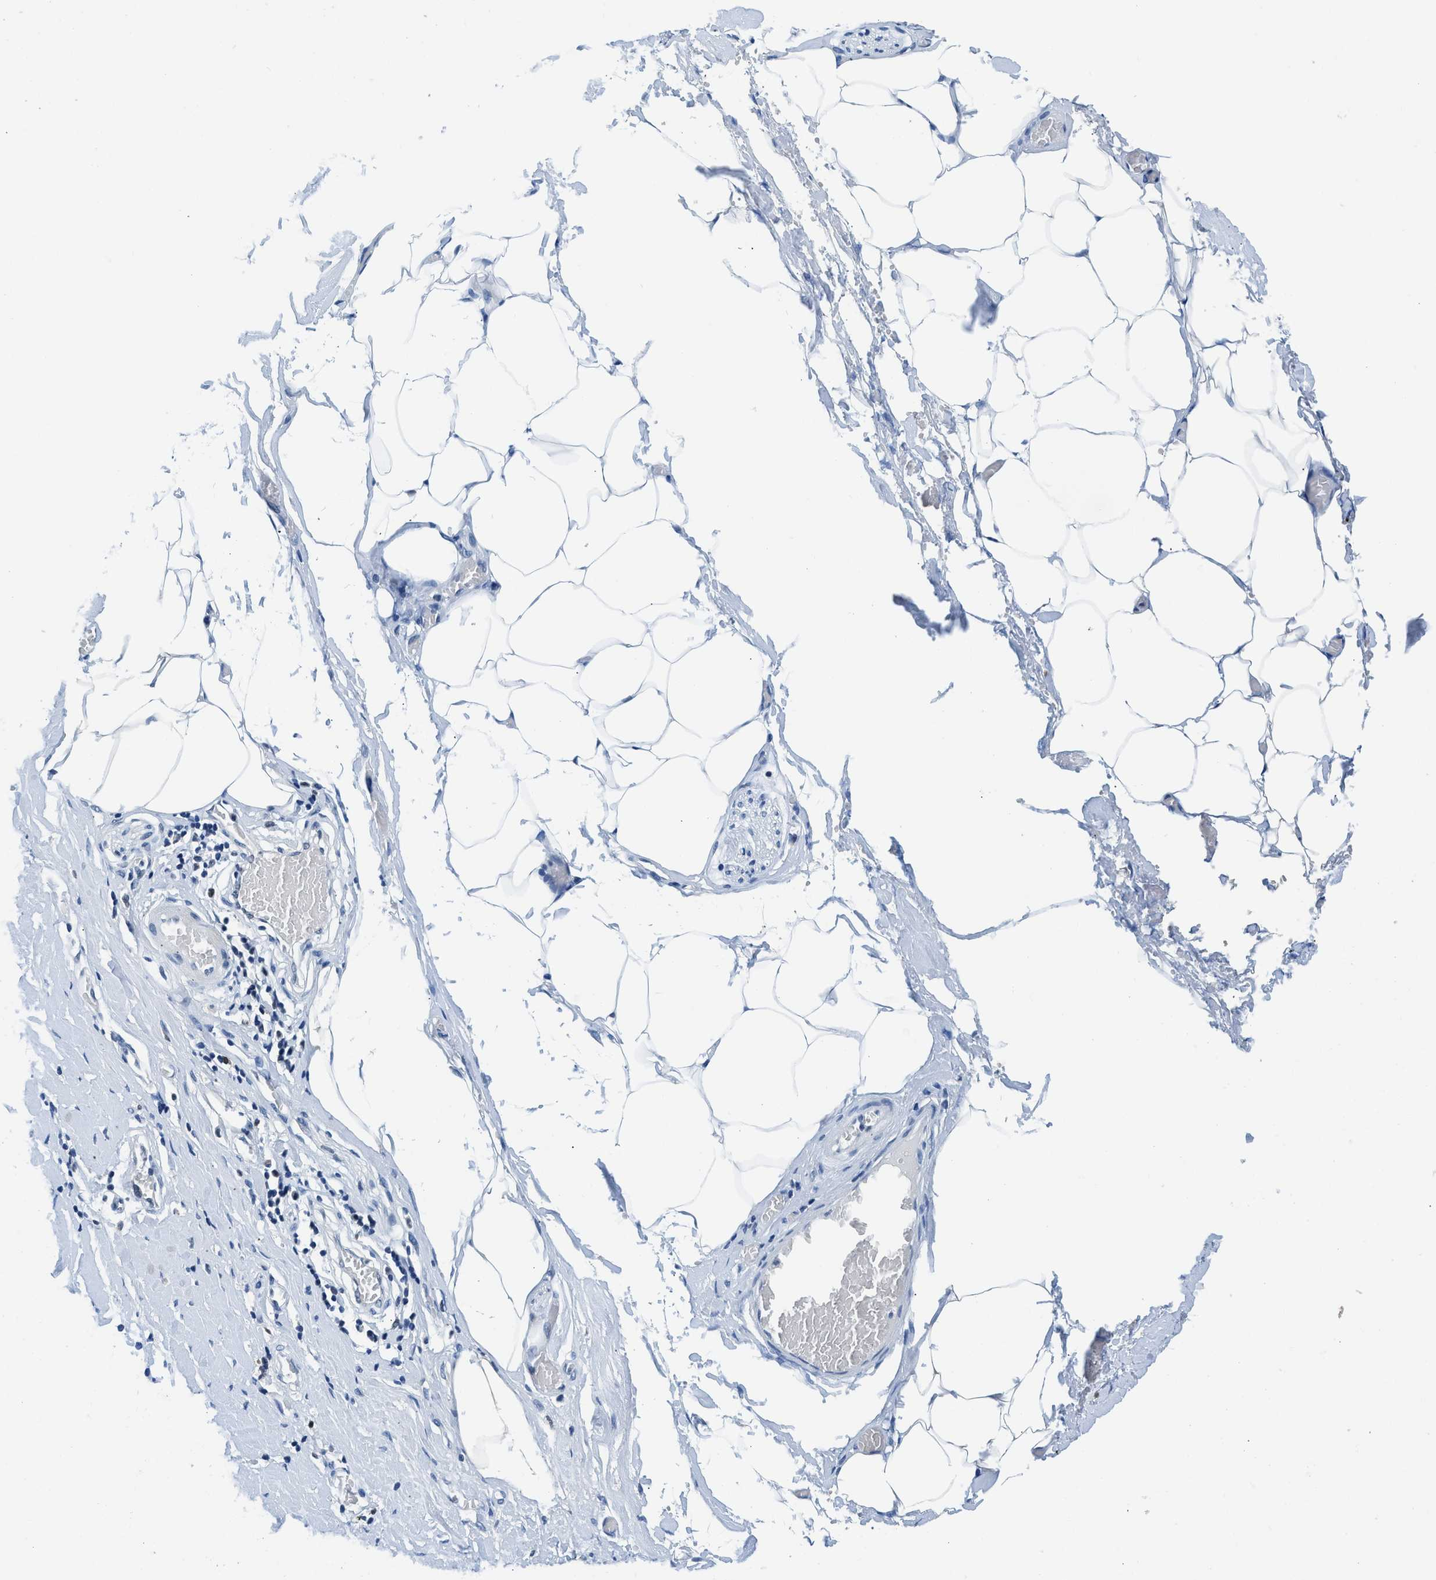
{"staining": {"intensity": "negative", "quantity": "none", "location": "none"}, "tissue": "adipose tissue", "cell_type": "Adipocytes", "image_type": "normal", "snomed": [{"axis": "morphology", "description": "Normal tissue, NOS"}, {"axis": "morphology", "description": "Adenocarcinoma, NOS"}, {"axis": "topography", "description": "Colon"}, {"axis": "topography", "description": "Peripheral nerve tissue"}], "caption": "Immunohistochemistry (IHC) of benign adipose tissue reveals no staining in adipocytes.", "gene": "ALX1", "patient": {"sex": "male", "age": 14}}